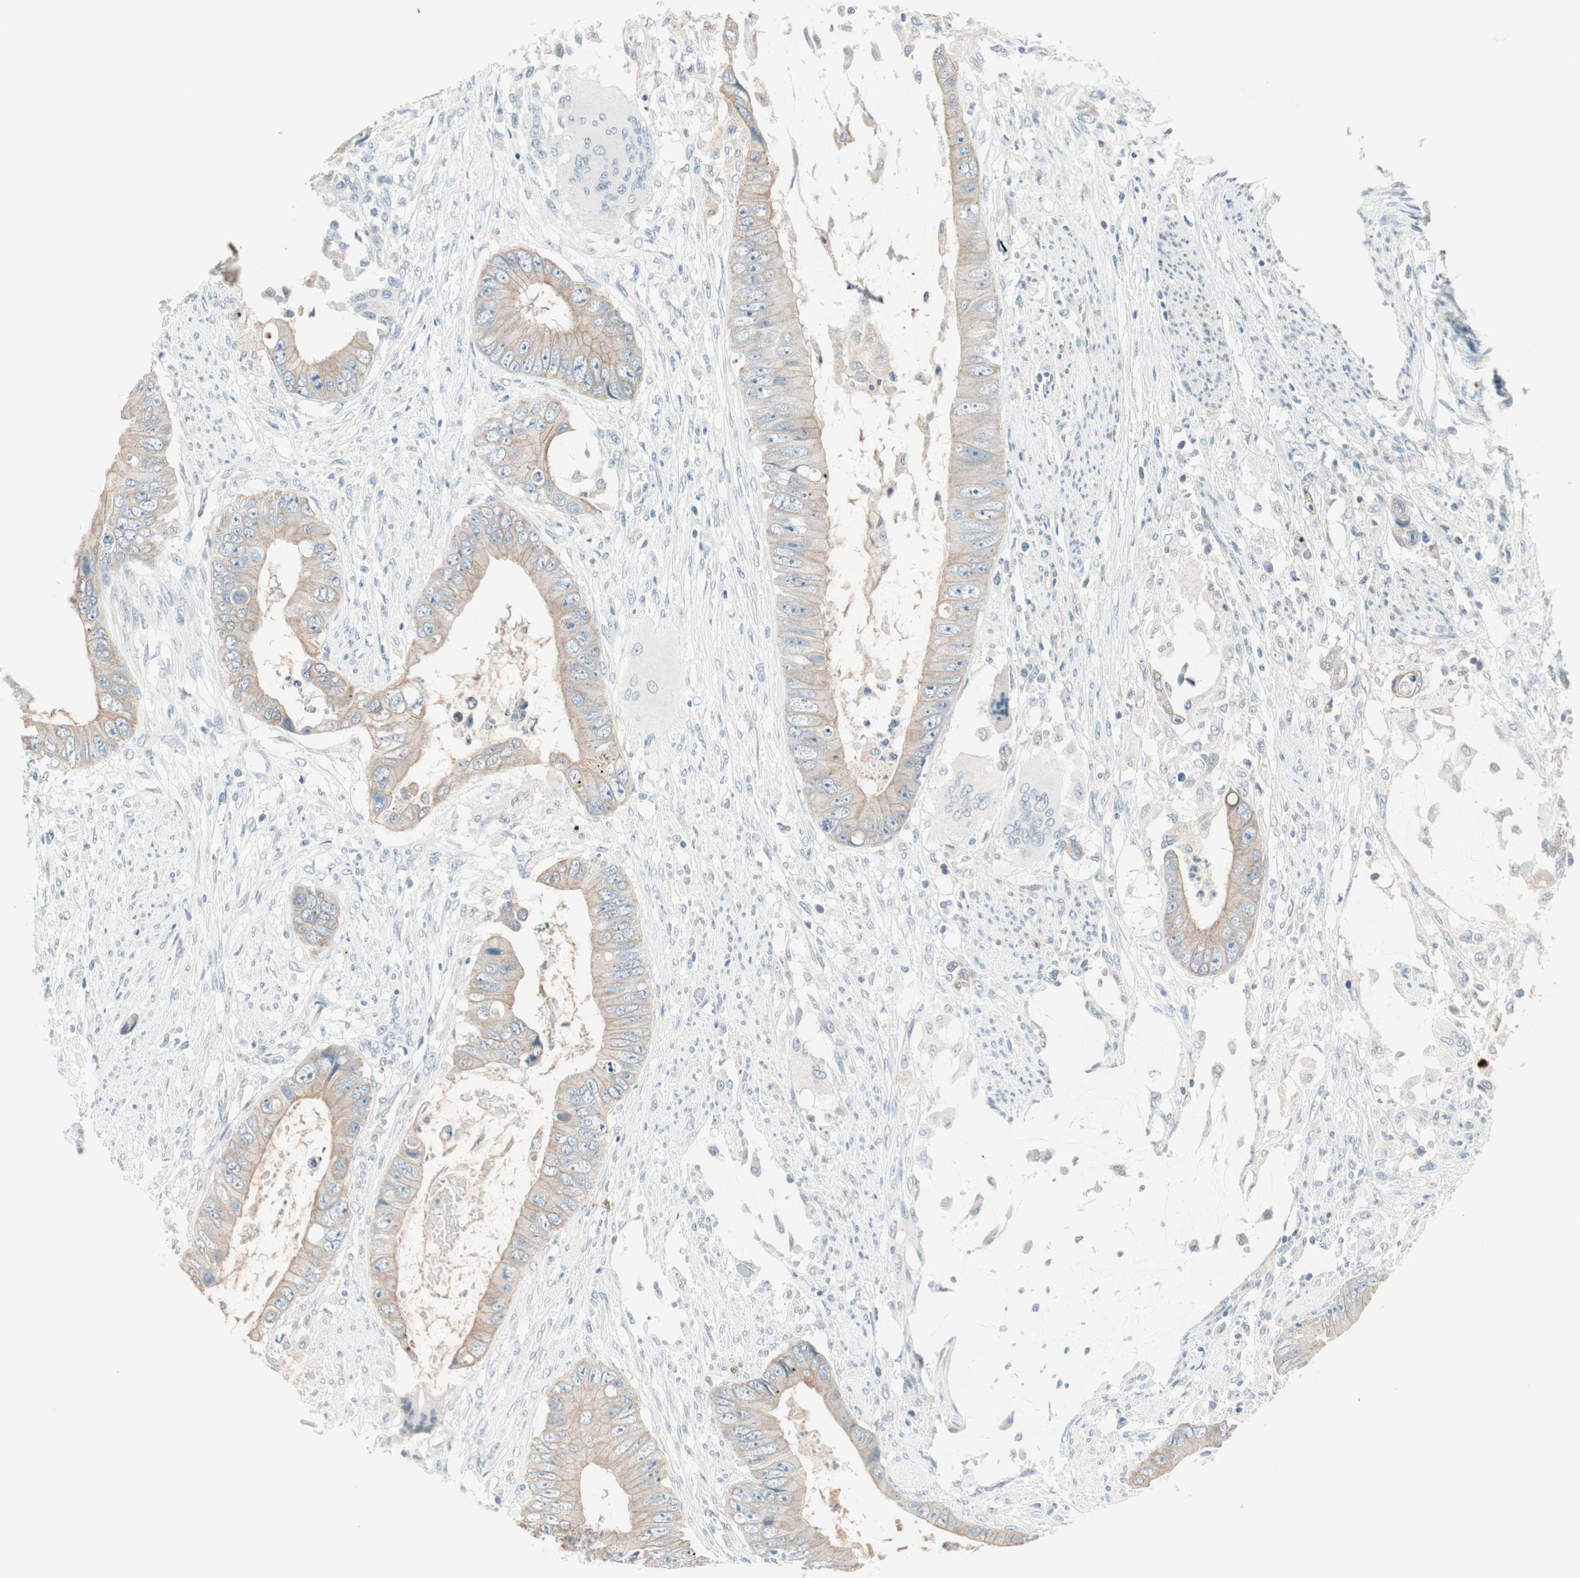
{"staining": {"intensity": "weak", "quantity": ">75%", "location": "cytoplasmic/membranous"}, "tissue": "colorectal cancer", "cell_type": "Tumor cells", "image_type": "cancer", "snomed": [{"axis": "morphology", "description": "Adenocarcinoma, NOS"}, {"axis": "topography", "description": "Rectum"}], "caption": "This is an image of immunohistochemistry (IHC) staining of adenocarcinoma (colorectal), which shows weak expression in the cytoplasmic/membranous of tumor cells.", "gene": "GNAO1", "patient": {"sex": "female", "age": 77}}